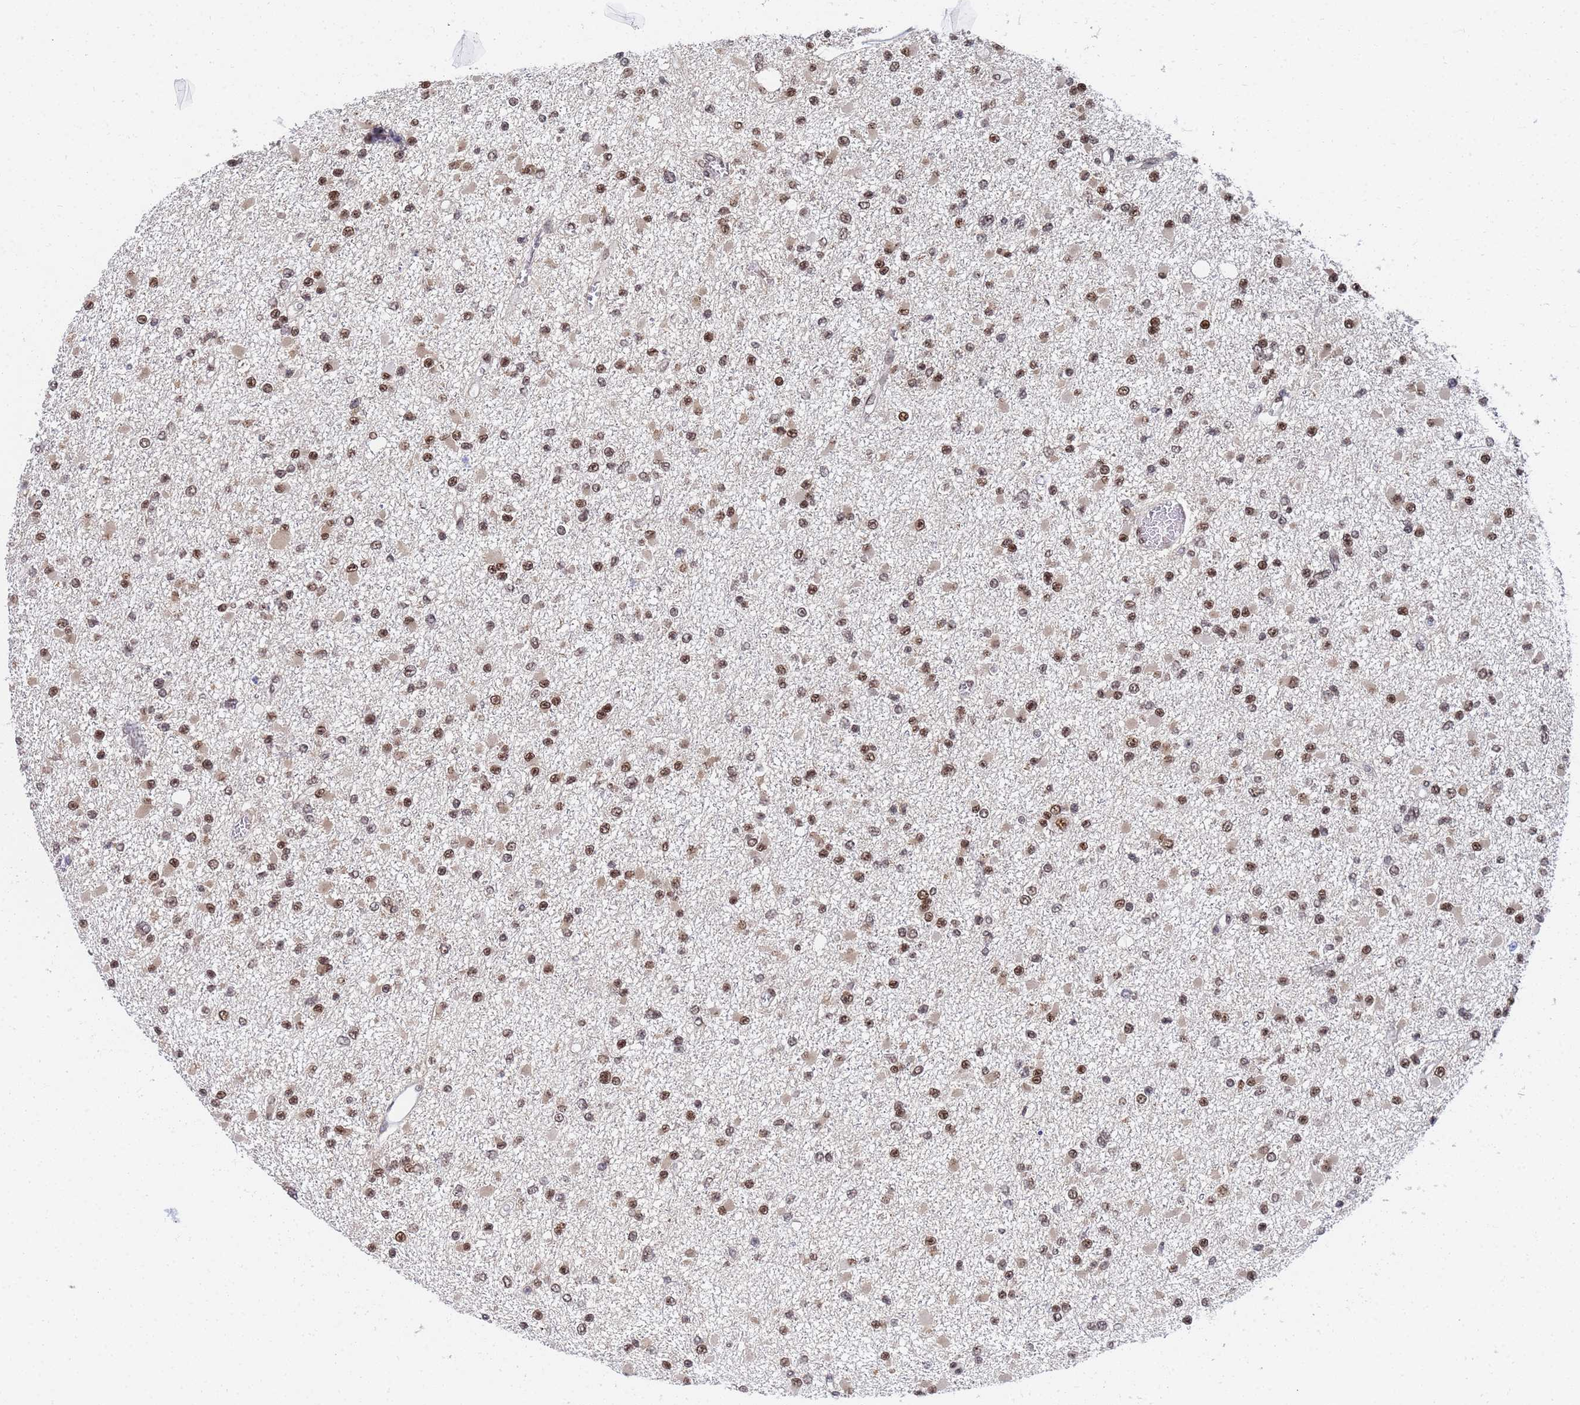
{"staining": {"intensity": "moderate", "quantity": ">75%", "location": "nuclear"}, "tissue": "glioma", "cell_type": "Tumor cells", "image_type": "cancer", "snomed": [{"axis": "morphology", "description": "Glioma, malignant, Low grade"}, {"axis": "topography", "description": "Brain"}], "caption": "Protein staining exhibits moderate nuclear positivity in approximately >75% of tumor cells in malignant glioma (low-grade).", "gene": "AP5Z1", "patient": {"sex": "female", "age": 22}}